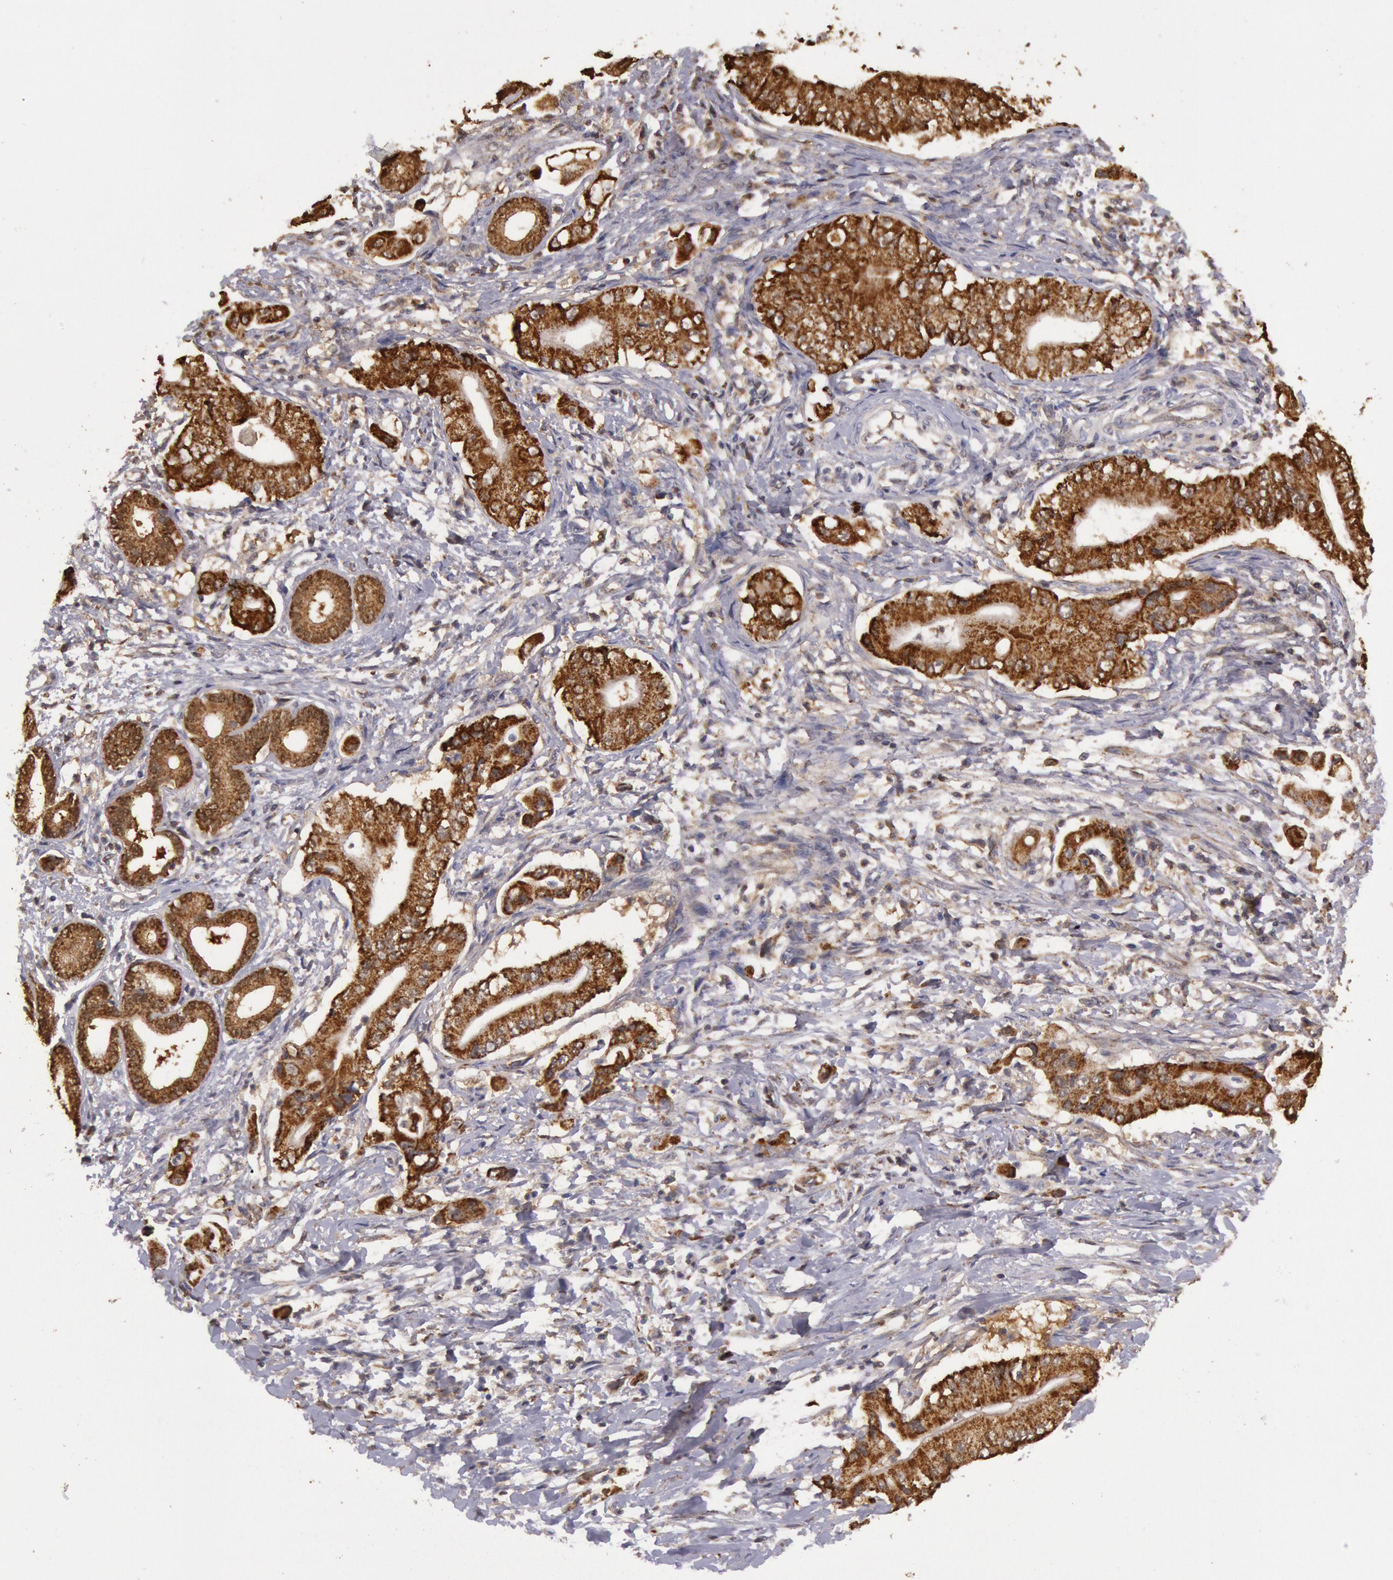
{"staining": {"intensity": "strong", "quantity": ">75%", "location": "cytoplasmic/membranous"}, "tissue": "pancreatic cancer", "cell_type": "Tumor cells", "image_type": "cancer", "snomed": [{"axis": "morphology", "description": "Adenocarcinoma, NOS"}, {"axis": "topography", "description": "Pancreas"}], "caption": "Protein expression by IHC reveals strong cytoplasmic/membranous expression in about >75% of tumor cells in pancreatic cancer (adenocarcinoma). The staining was performed using DAB, with brown indicating positive protein expression. Nuclei are stained blue with hematoxylin.", "gene": "MPST", "patient": {"sex": "male", "age": 62}}